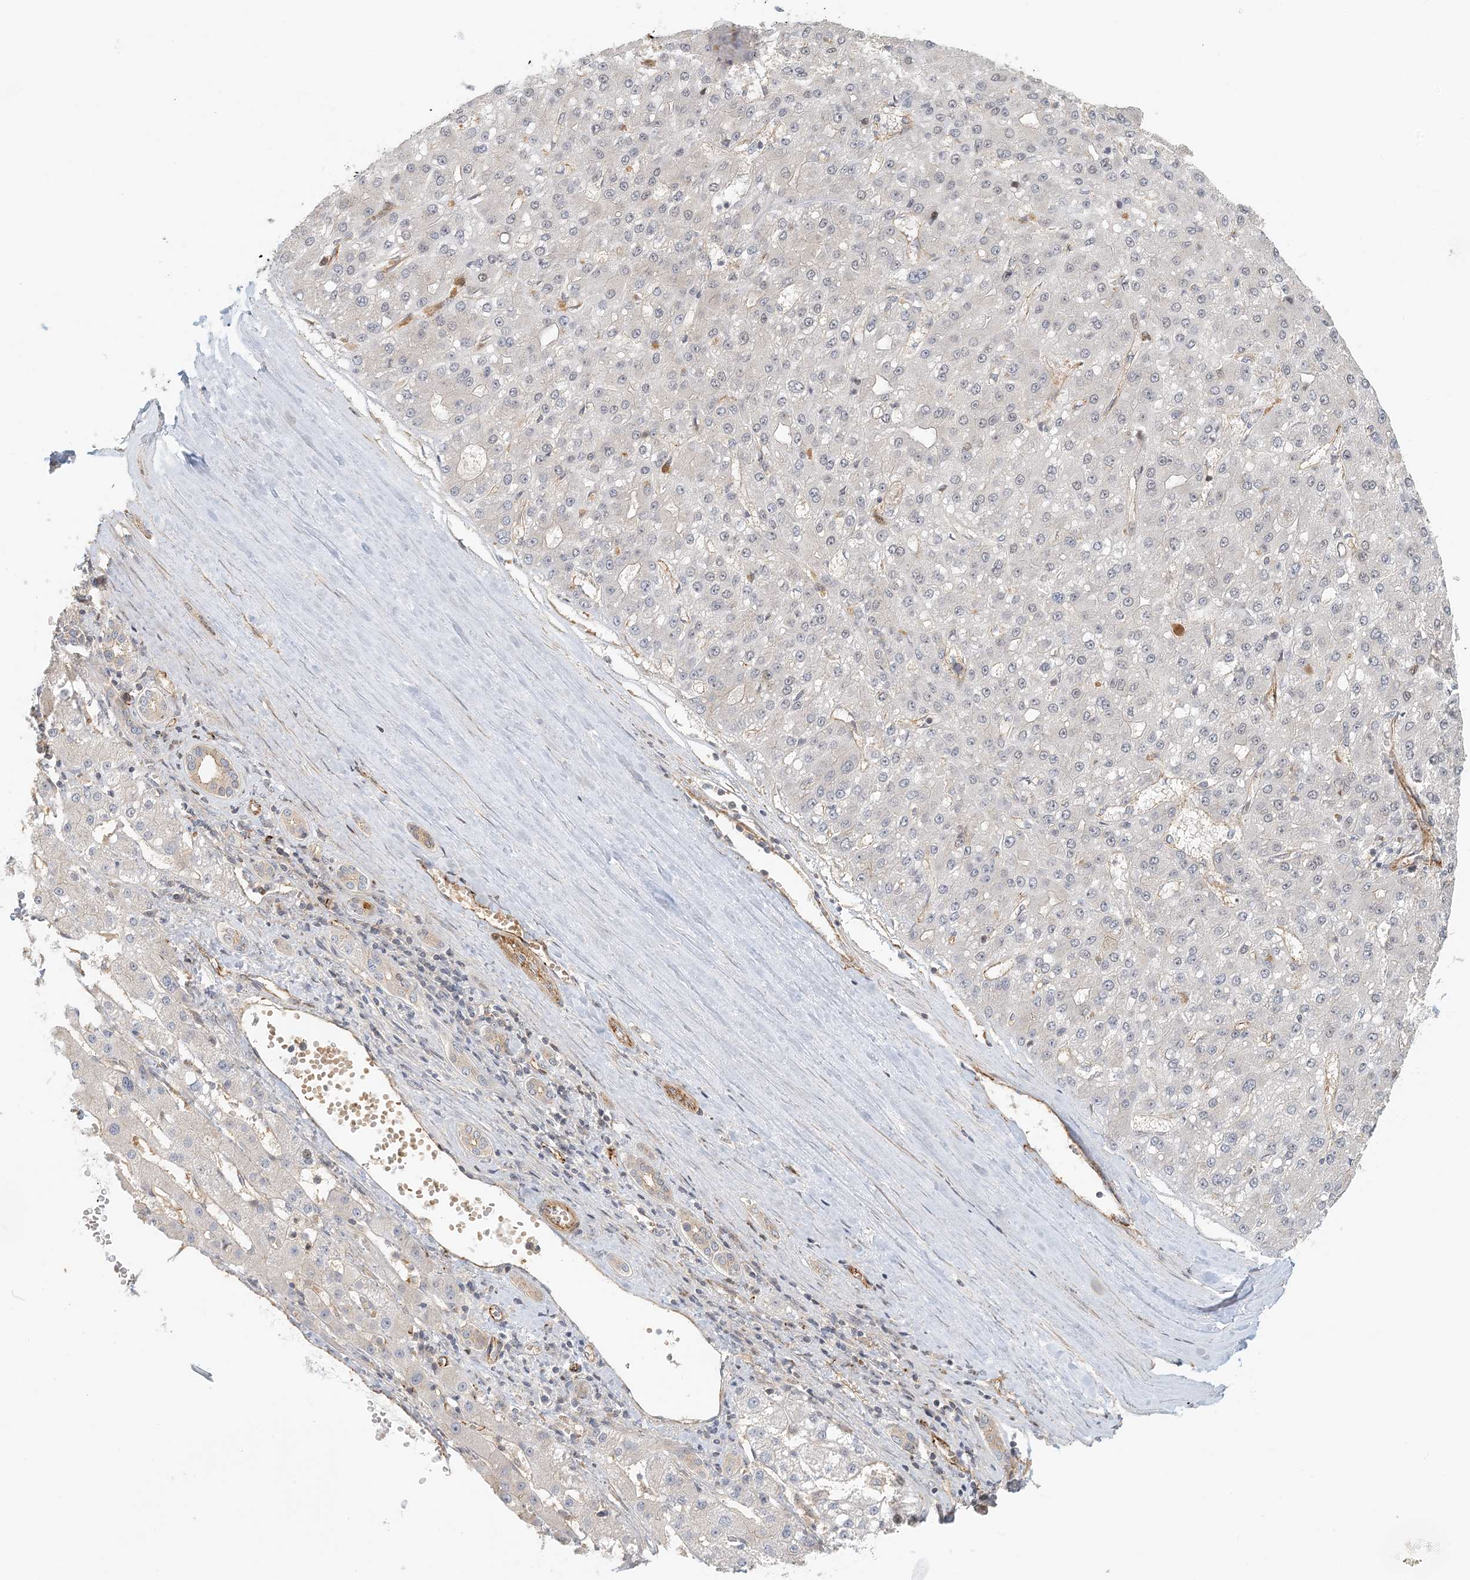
{"staining": {"intensity": "negative", "quantity": "none", "location": "none"}, "tissue": "liver cancer", "cell_type": "Tumor cells", "image_type": "cancer", "snomed": [{"axis": "morphology", "description": "Carcinoma, Hepatocellular, NOS"}, {"axis": "topography", "description": "Liver"}], "caption": "The image demonstrates no staining of tumor cells in liver cancer.", "gene": "MAPKBP1", "patient": {"sex": "male", "age": 67}}